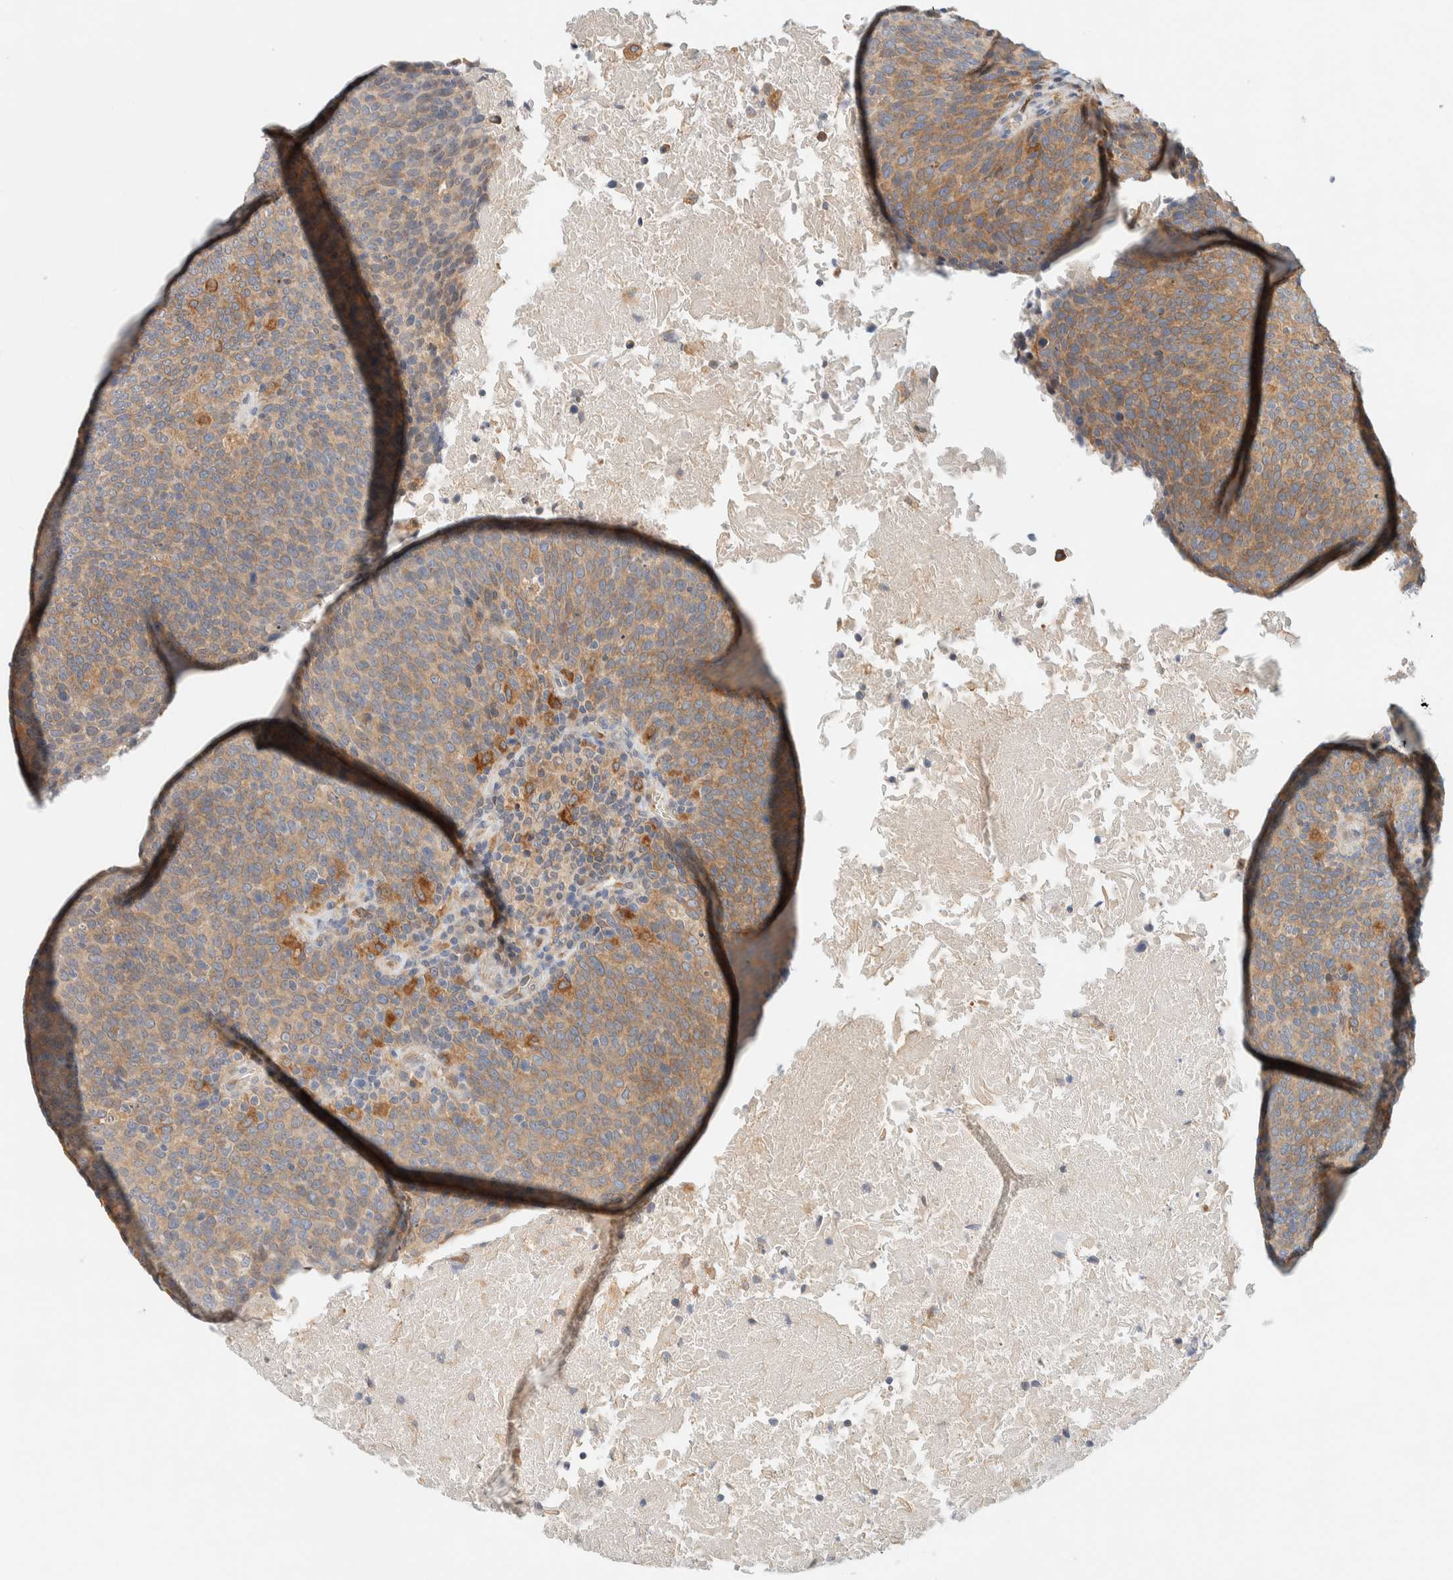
{"staining": {"intensity": "moderate", "quantity": "25%-75%", "location": "cytoplasmic/membranous"}, "tissue": "head and neck cancer", "cell_type": "Tumor cells", "image_type": "cancer", "snomed": [{"axis": "morphology", "description": "Squamous cell carcinoma, NOS"}, {"axis": "morphology", "description": "Squamous cell carcinoma, metastatic, NOS"}, {"axis": "topography", "description": "Lymph node"}, {"axis": "topography", "description": "Head-Neck"}], "caption": "A brown stain labels moderate cytoplasmic/membranous staining of a protein in squamous cell carcinoma (head and neck) tumor cells. (DAB (3,3'-diaminobenzidine) = brown stain, brightfield microscopy at high magnification).", "gene": "SUMF2", "patient": {"sex": "male", "age": 62}}